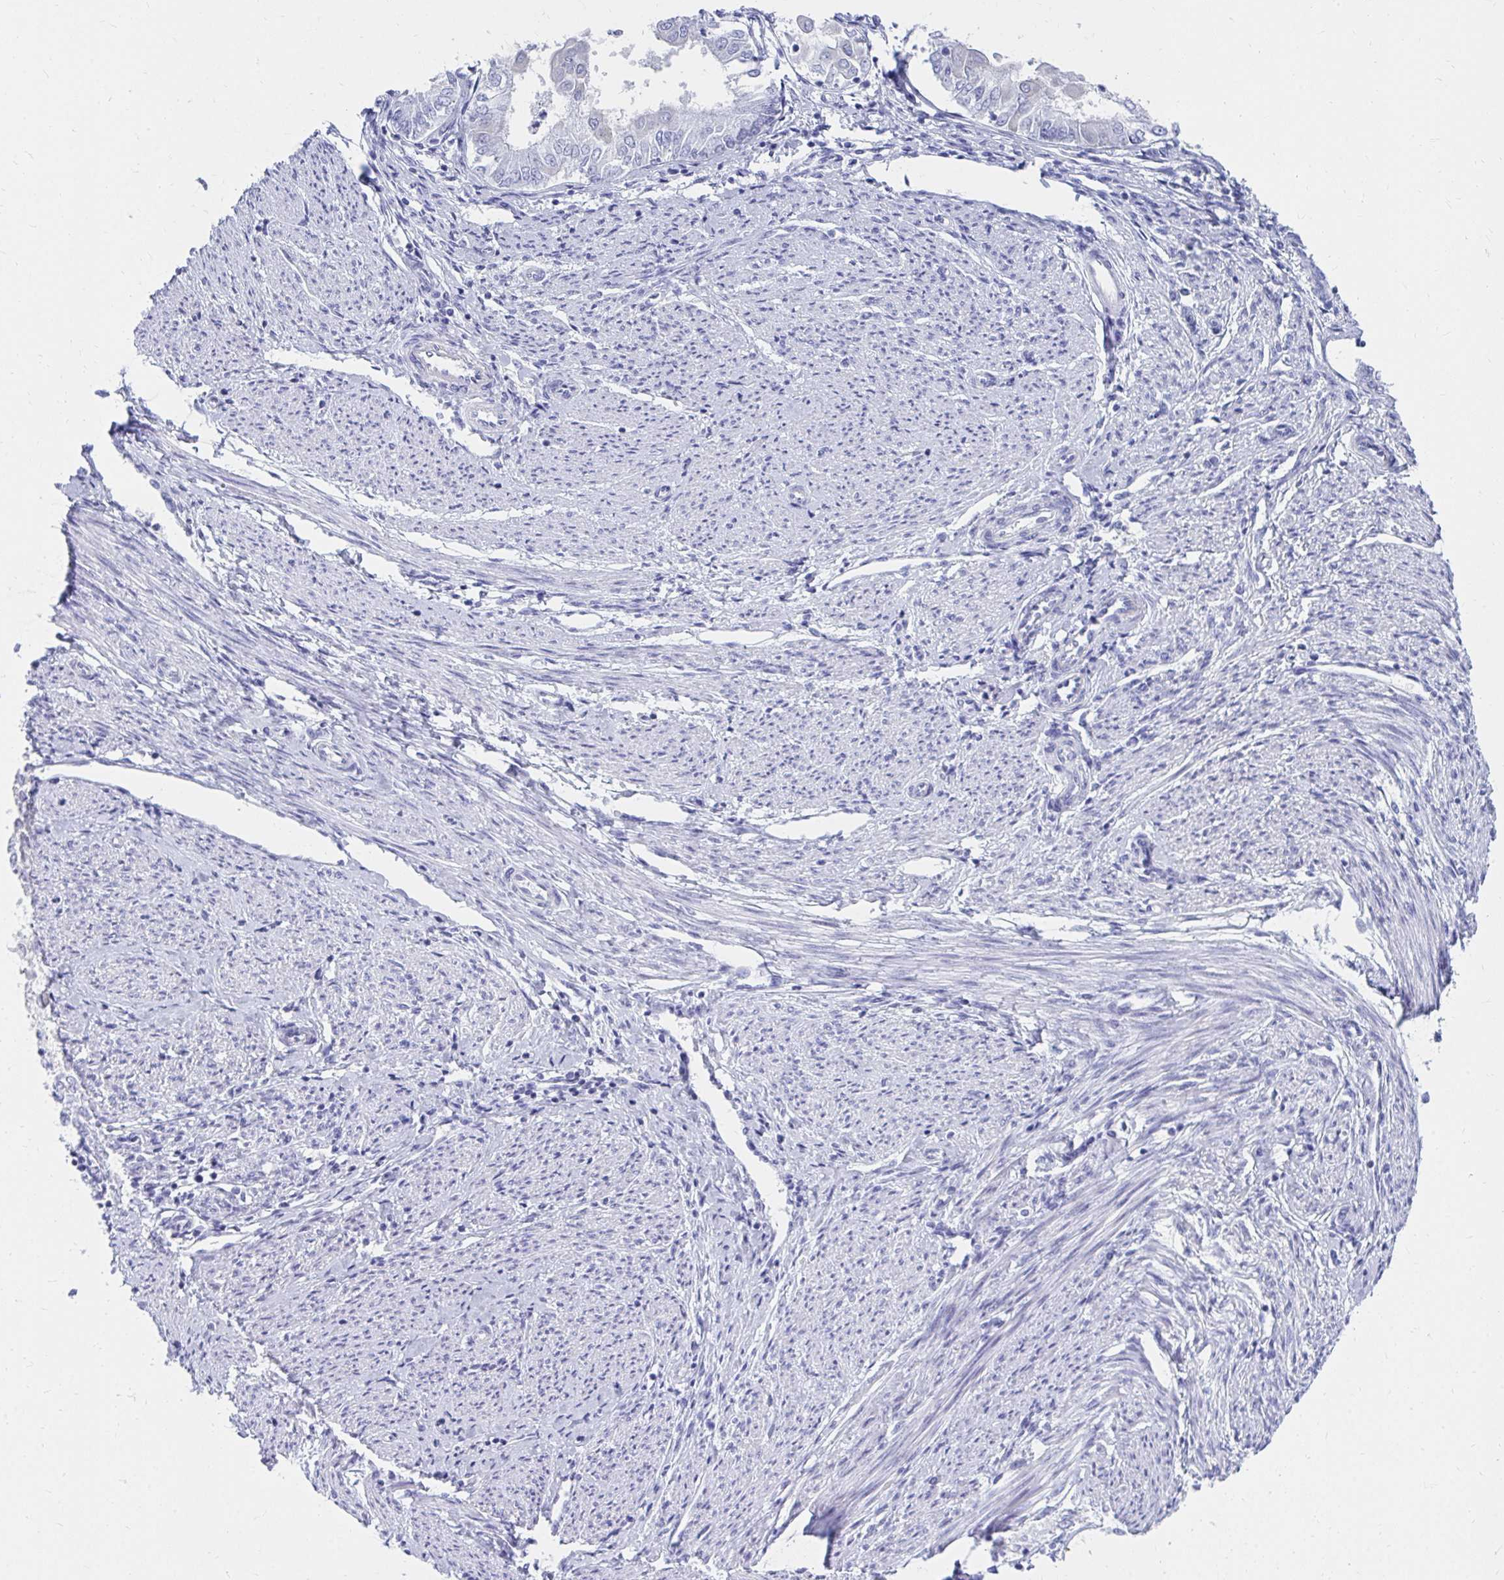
{"staining": {"intensity": "negative", "quantity": "none", "location": "none"}, "tissue": "endometrial cancer", "cell_type": "Tumor cells", "image_type": "cancer", "snomed": [{"axis": "morphology", "description": "Adenocarcinoma, NOS"}, {"axis": "topography", "description": "Endometrium"}], "caption": "The image shows no staining of tumor cells in endometrial cancer (adenocarcinoma).", "gene": "C19orf81", "patient": {"sex": "female", "age": 68}}